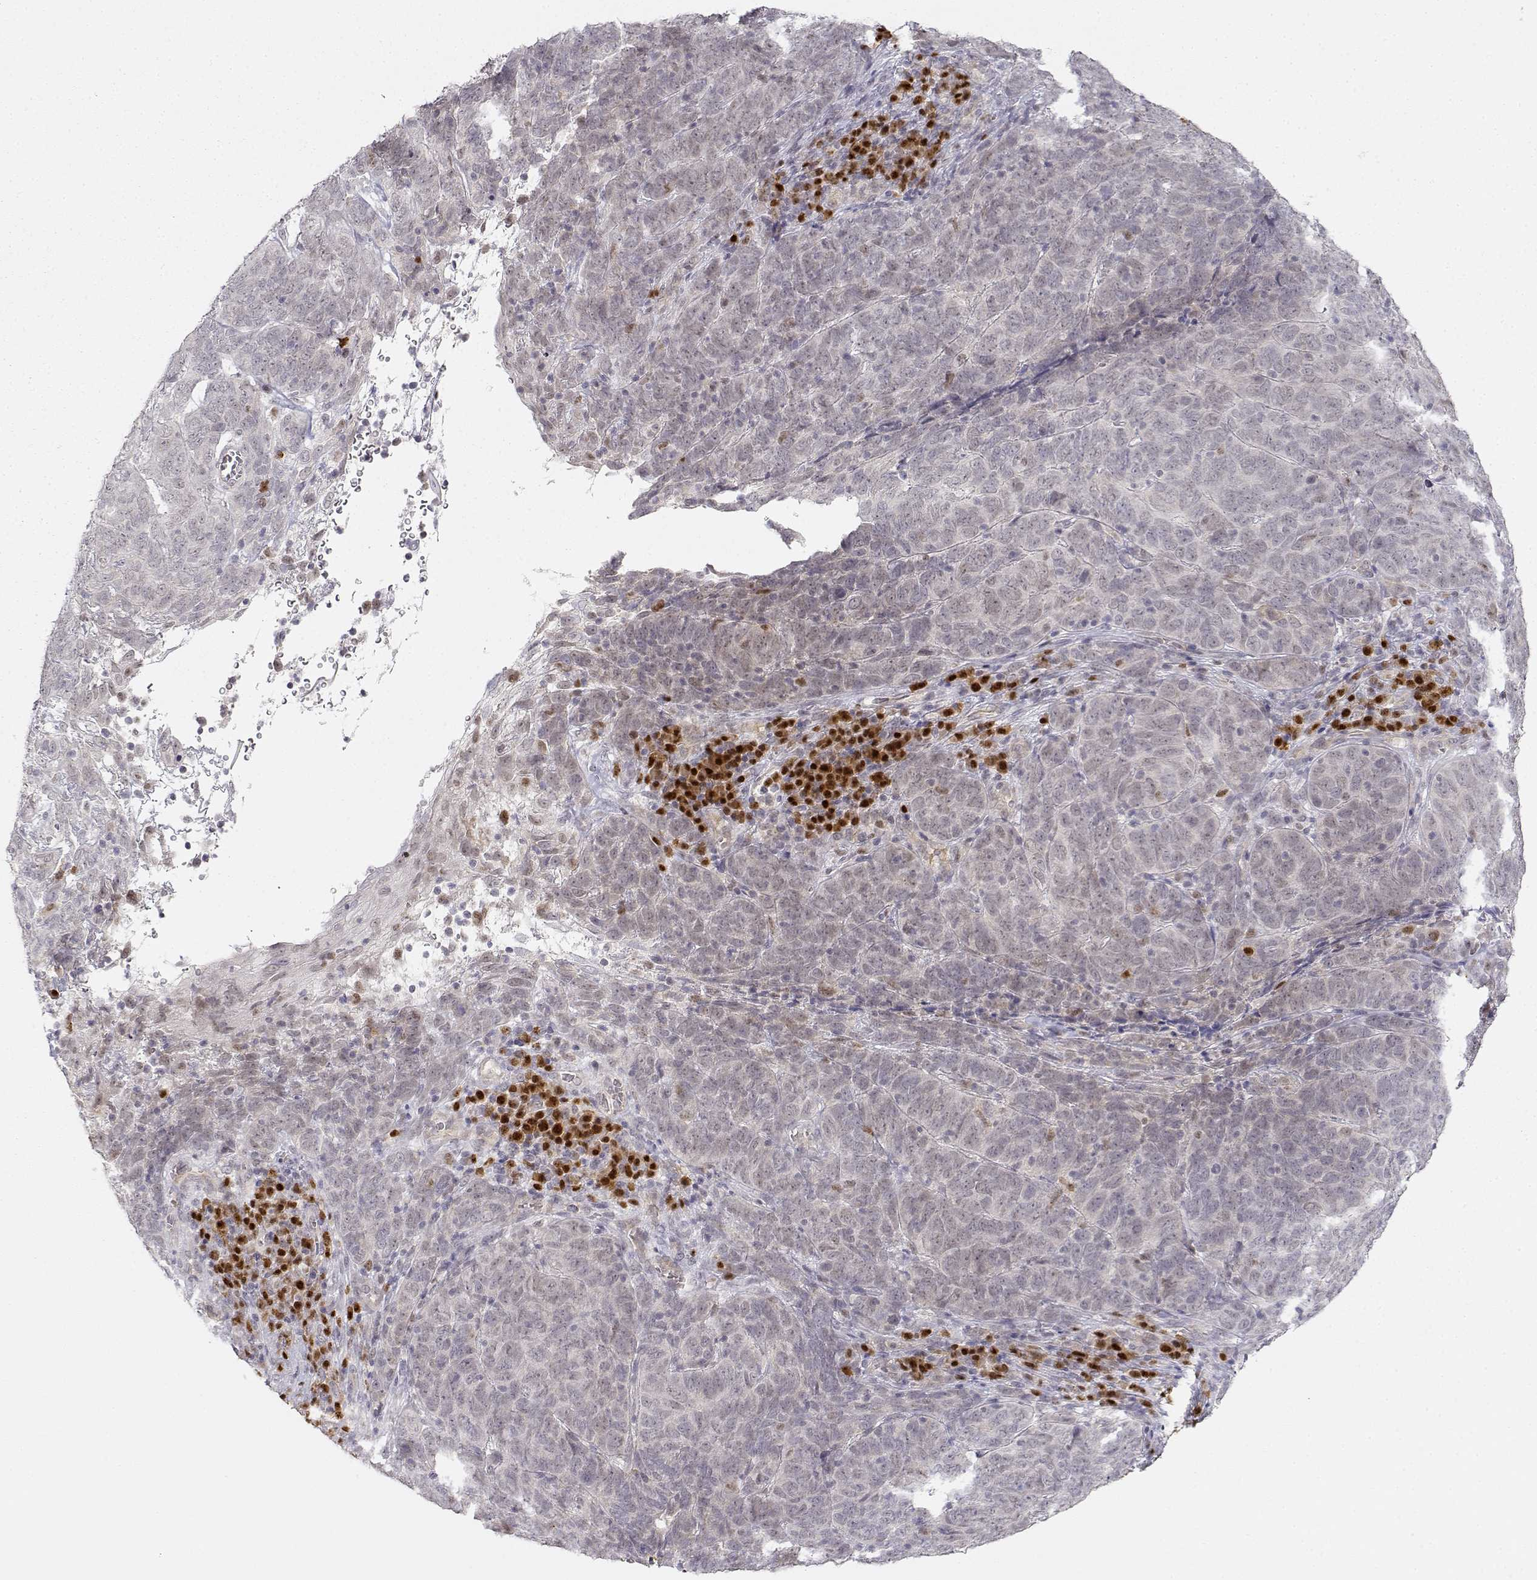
{"staining": {"intensity": "negative", "quantity": "none", "location": "none"}, "tissue": "skin cancer", "cell_type": "Tumor cells", "image_type": "cancer", "snomed": [{"axis": "morphology", "description": "Squamous cell carcinoma, NOS"}, {"axis": "topography", "description": "Skin"}, {"axis": "topography", "description": "Anal"}], "caption": "IHC micrograph of human skin squamous cell carcinoma stained for a protein (brown), which displays no expression in tumor cells.", "gene": "EAF2", "patient": {"sex": "female", "age": 51}}